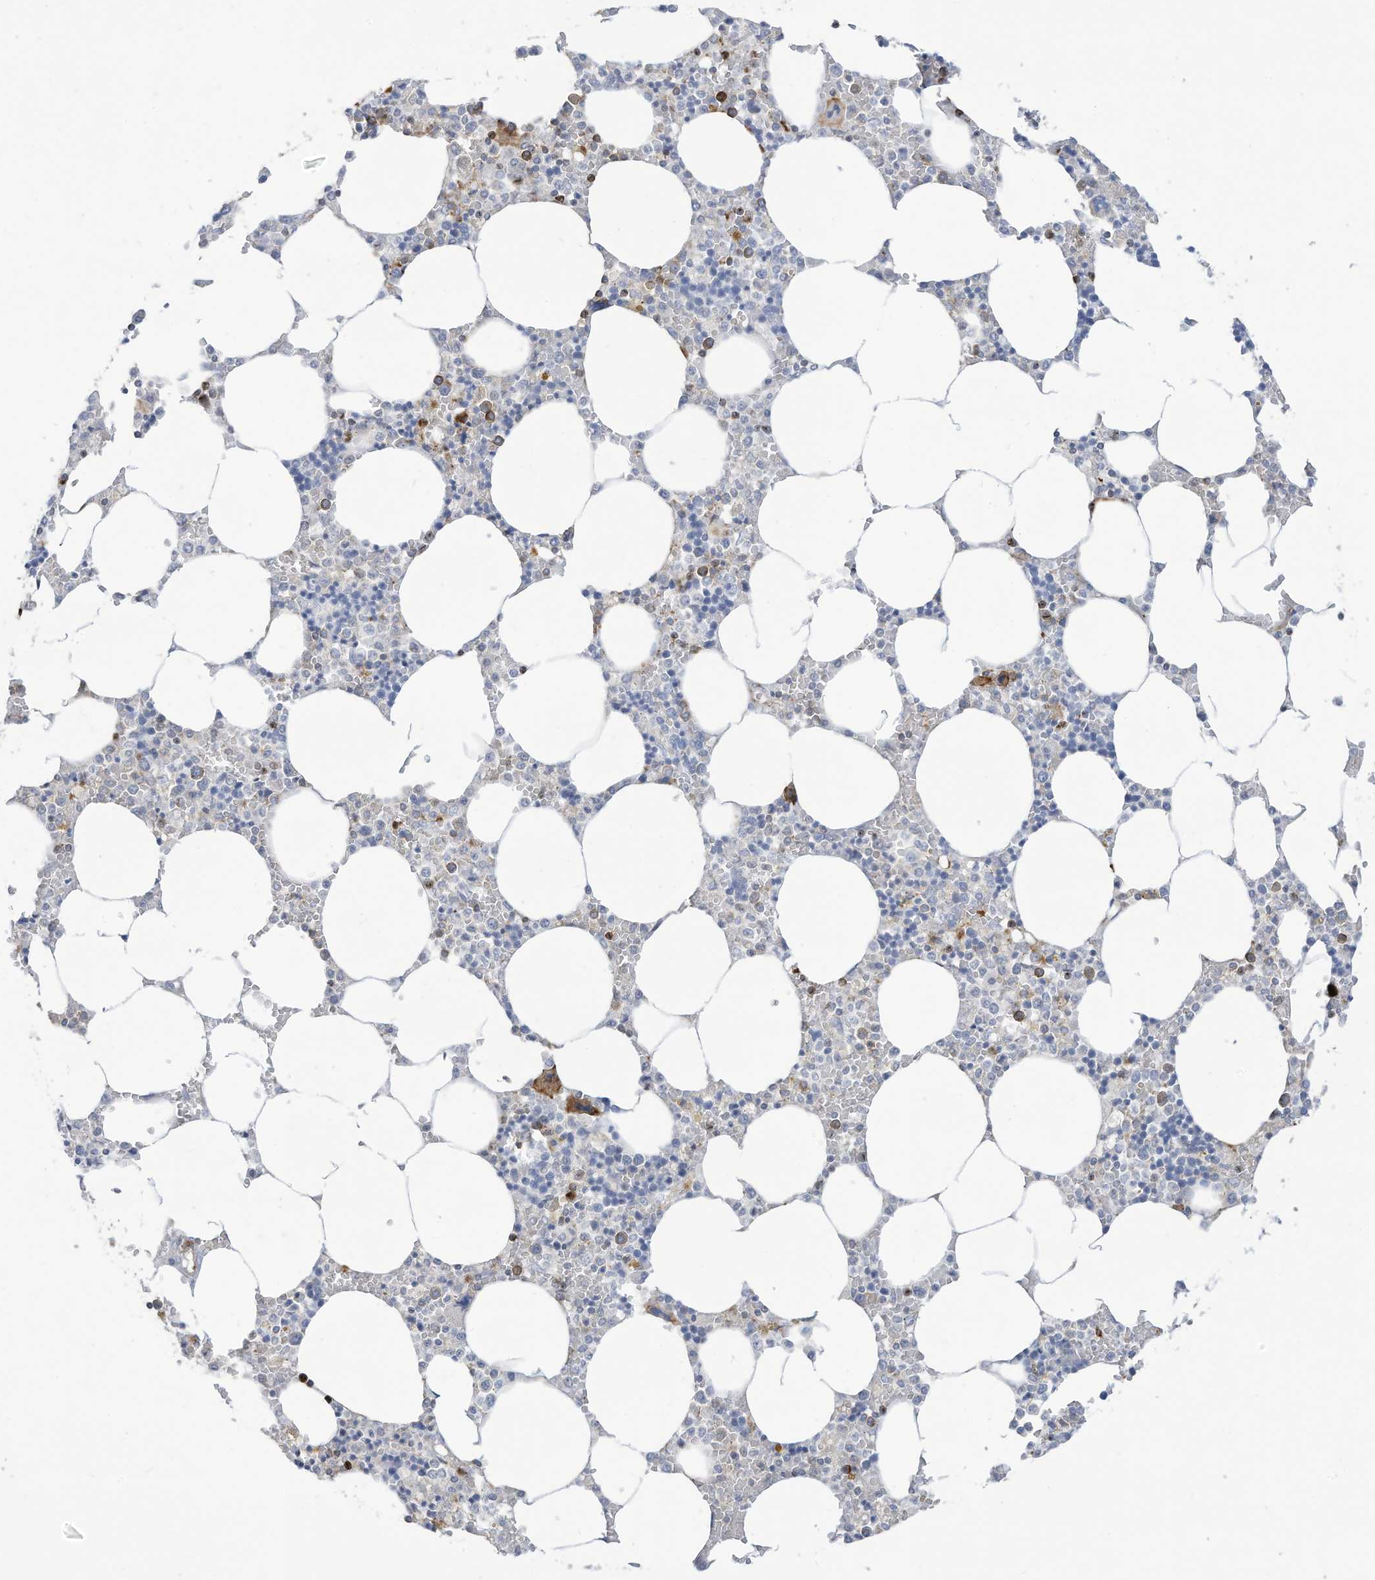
{"staining": {"intensity": "moderate", "quantity": "<25%", "location": "cytoplasmic/membranous"}, "tissue": "bone marrow", "cell_type": "Hematopoietic cells", "image_type": "normal", "snomed": [{"axis": "morphology", "description": "Normal tissue, NOS"}, {"axis": "topography", "description": "Bone marrow"}], "caption": "IHC histopathology image of benign human bone marrow stained for a protein (brown), which shows low levels of moderate cytoplasmic/membranous positivity in approximately <25% of hematopoietic cells.", "gene": "THNSL2", "patient": {"sex": "male", "age": 70}}